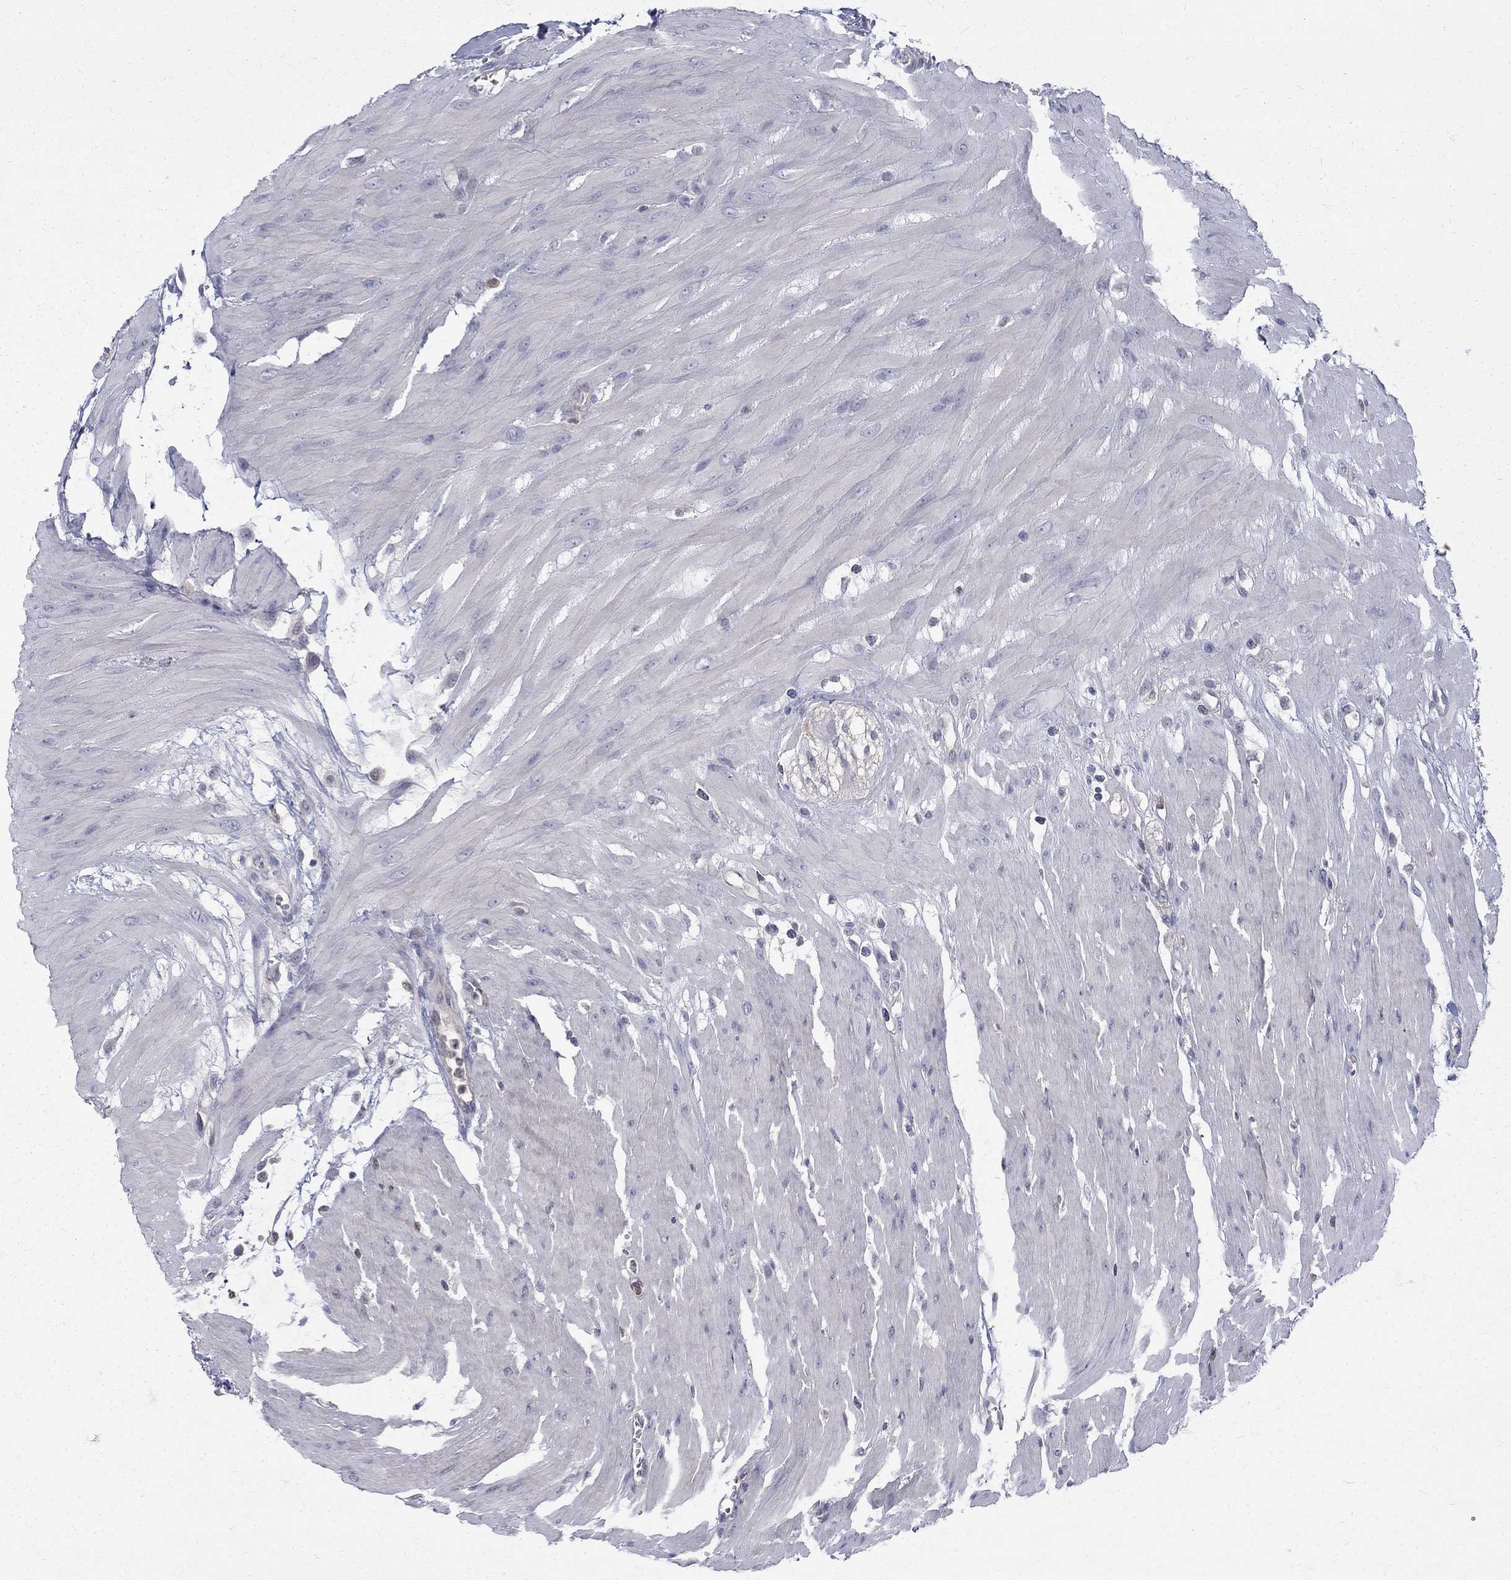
{"staining": {"intensity": "negative", "quantity": "none", "location": "none"}, "tissue": "colon", "cell_type": "Endothelial cells", "image_type": "normal", "snomed": [{"axis": "morphology", "description": "Normal tissue, NOS"}, {"axis": "morphology", "description": "Adenocarcinoma, NOS"}, {"axis": "topography", "description": "Colon"}], "caption": "Endothelial cells are negative for brown protein staining in normal colon. (Brightfield microscopy of DAB immunohistochemistry (IHC) at high magnification).", "gene": "HKDC1", "patient": {"sex": "male", "age": 65}}